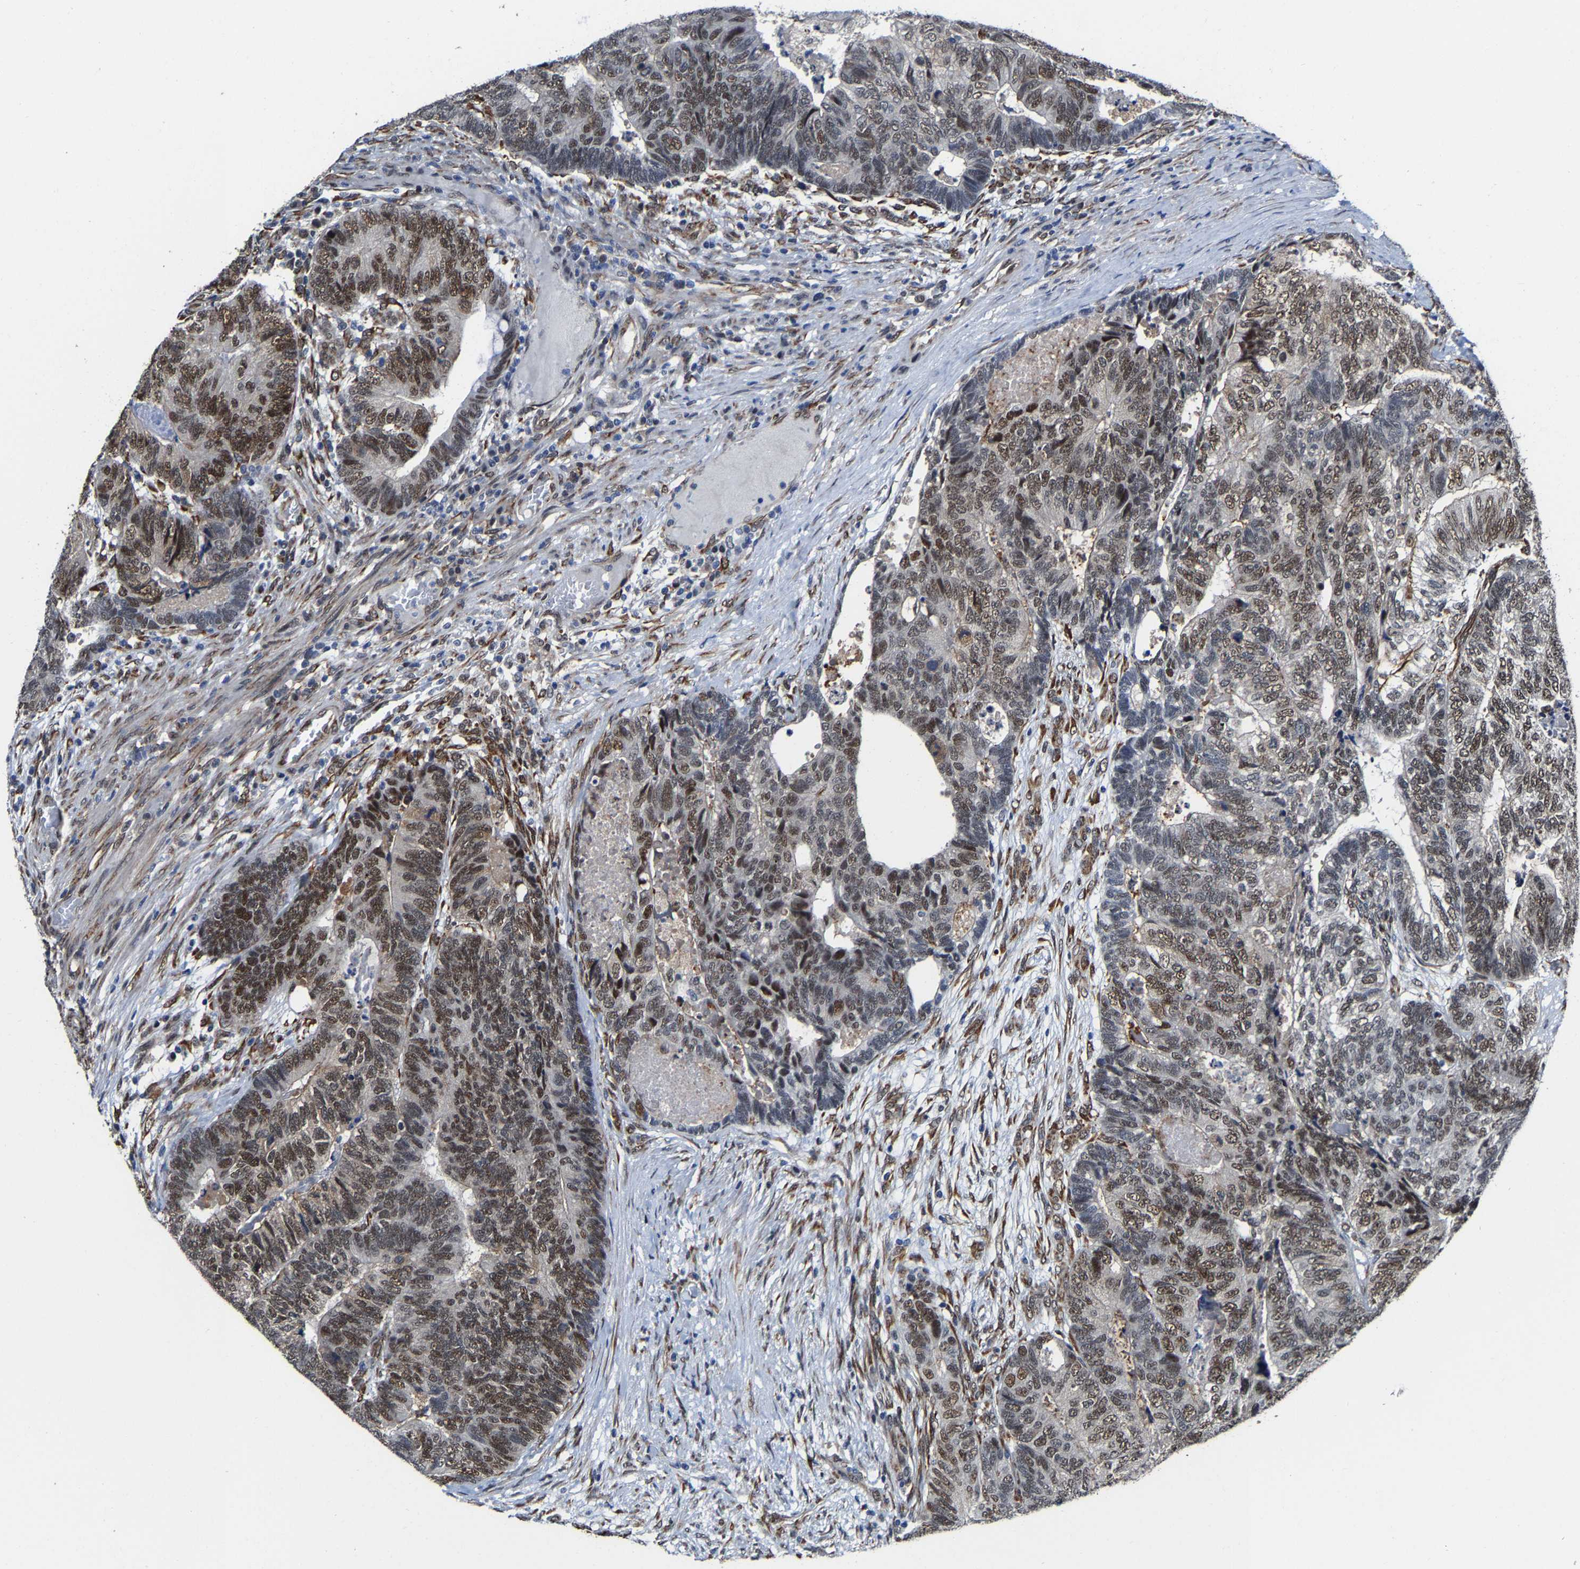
{"staining": {"intensity": "strong", "quantity": "25%-75%", "location": "nuclear"}, "tissue": "colorectal cancer", "cell_type": "Tumor cells", "image_type": "cancer", "snomed": [{"axis": "morphology", "description": "Adenocarcinoma, NOS"}, {"axis": "topography", "description": "Colon"}], "caption": "Protein analysis of colorectal cancer tissue exhibits strong nuclear expression in about 25%-75% of tumor cells. (Stains: DAB (3,3'-diaminobenzidine) in brown, nuclei in blue, Microscopy: brightfield microscopy at high magnification).", "gene": "METTL1", "patient": {"sex": "female", "age": 67}}